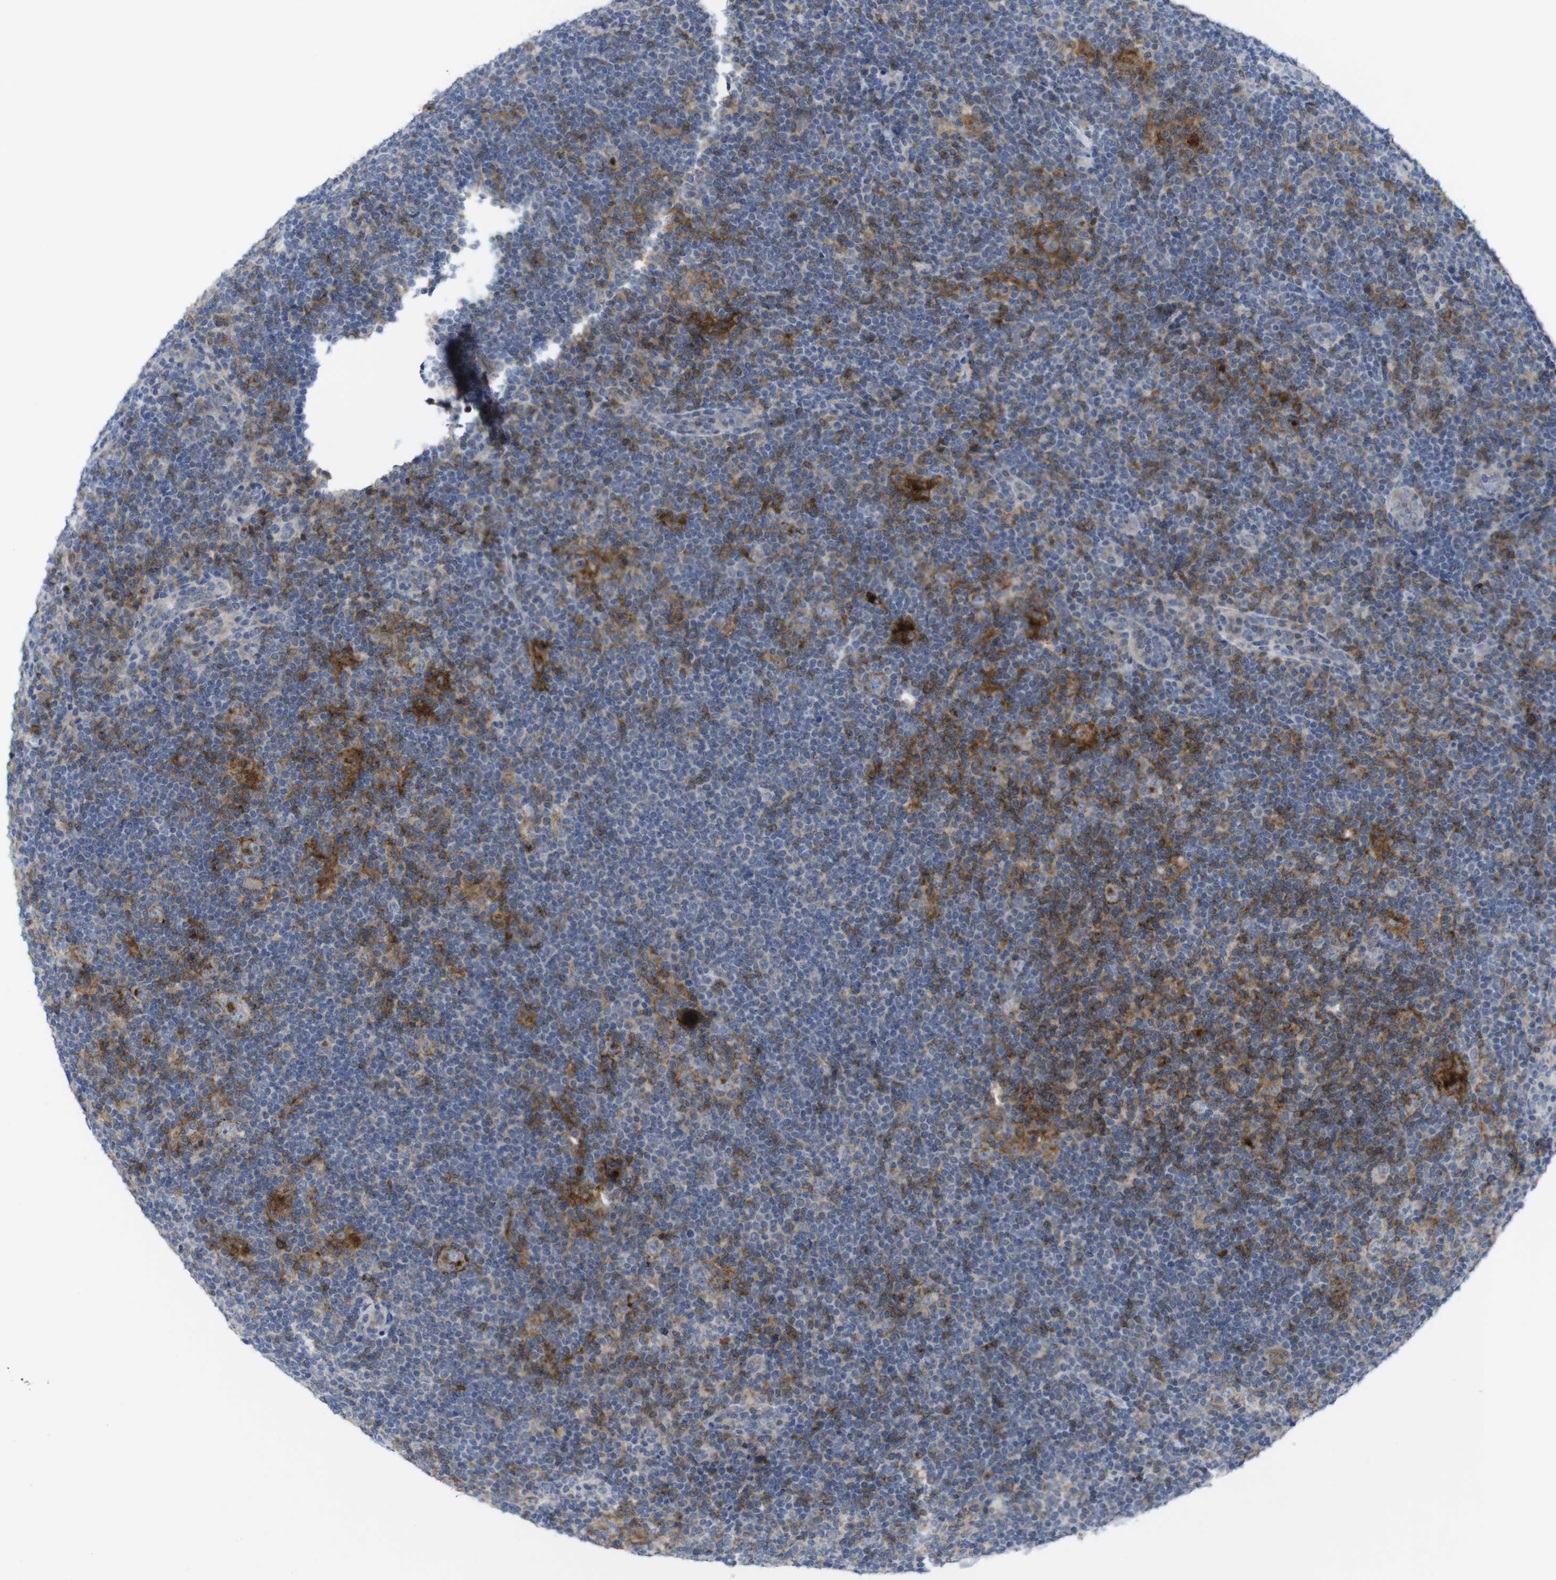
{"staining": {"intensity": "moderate", "quantity": "<25%", "location": "cytoplasmic/membranous"}, "tissue": "lymphoma", "cell_type": "Tumor cells", "image_type": "cancer", "snomed": [{"axis": "morphology", "description": "Hodgkin's disease, NOS"}, {"axis": "topography", "description": "Lymph node"}], "caption": "A histopathology image showing moderate cytoplasmic/membranous staining in about <25% of tumor cells in lymphoma, as visualized by brown immunohistochemical staining.", "gene": "SLAMF7", "patient": {"sex": "female", "age": 57}}